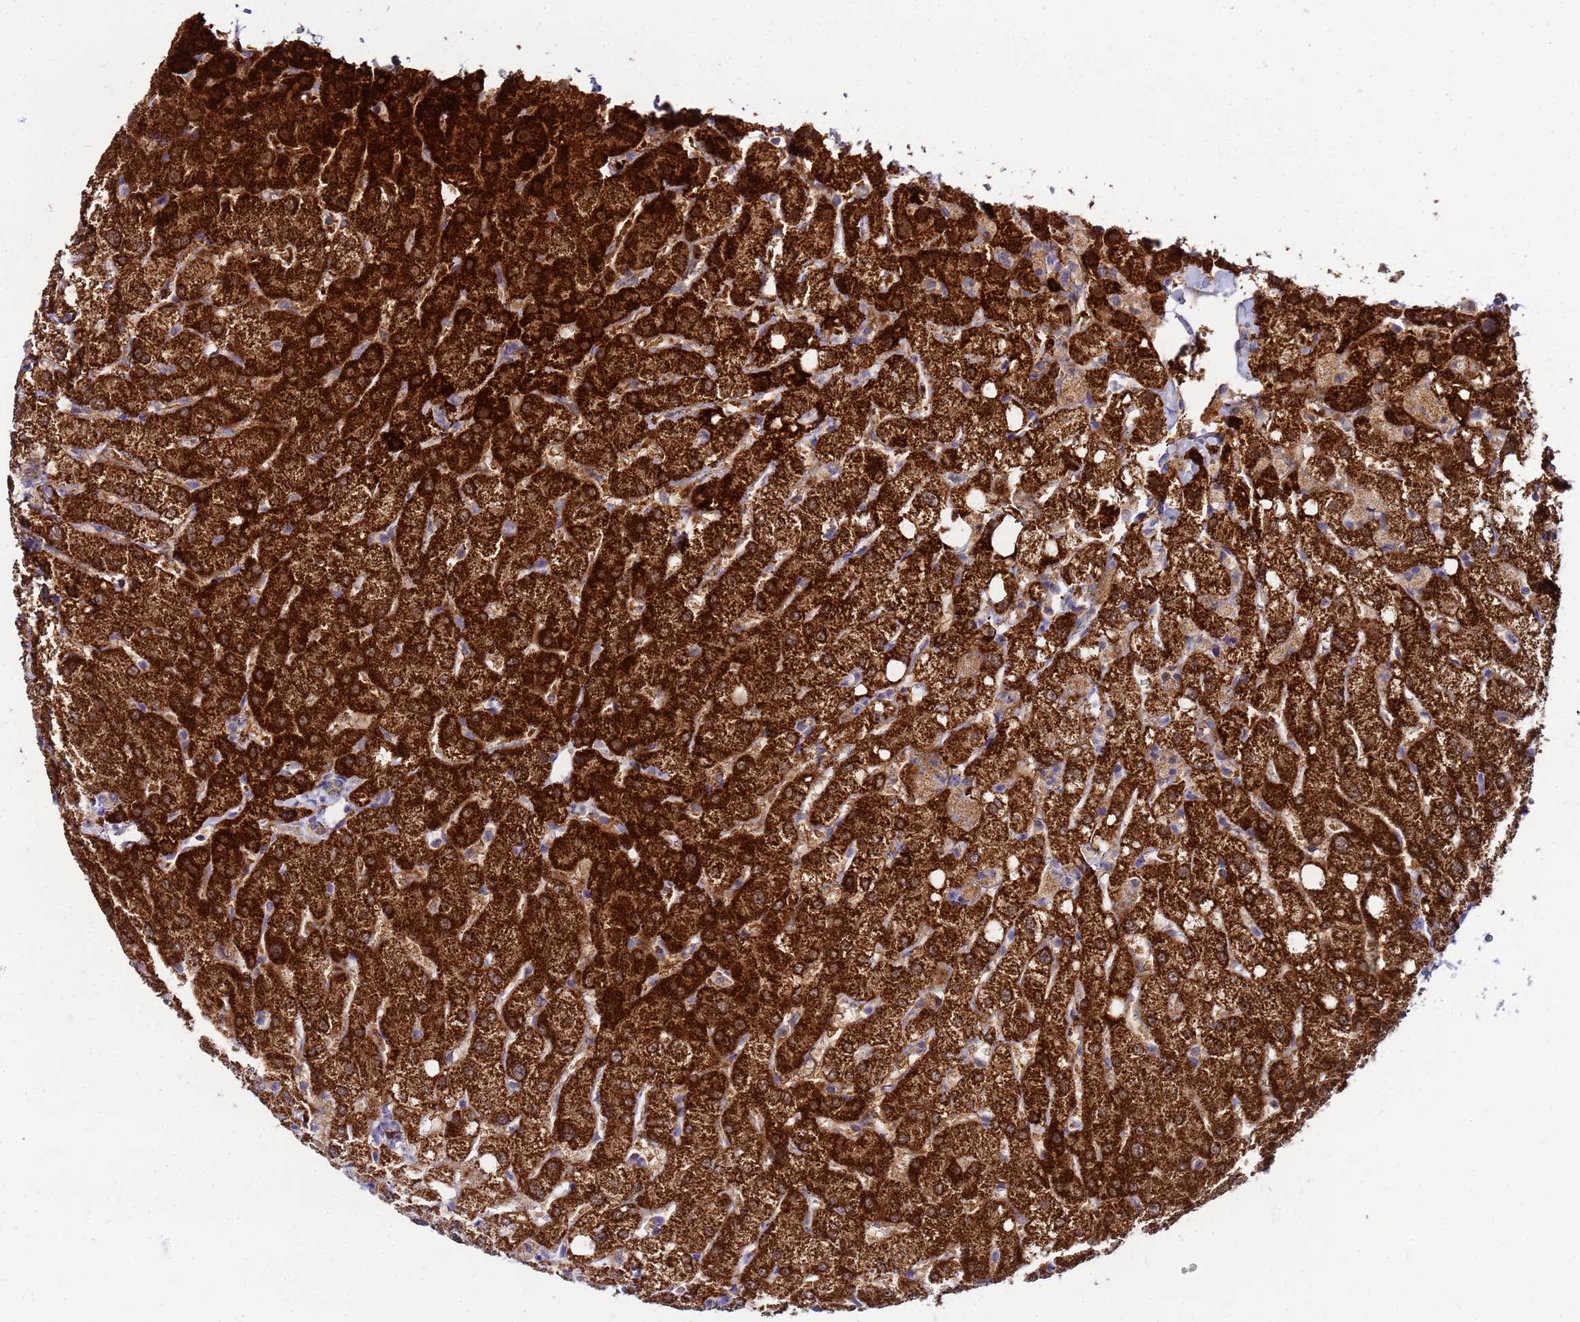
{"staining": {"intensity": "weak", "quantity": "<25%", "location": "cytoplasmic/membranous"}, "tissue": "liver", "cell_type": "Cholangiocytes", "image_type": "normal", "snomed": [{"axis": "morphology", "description": "Normal tissue, NOS"}, {"axis": "topography", "description": "Liver"}], "caption": "A high-resolution image shows IHC staining of unremarkable liver, which exhibits no significant expression in cholangiocytes. (DAB immunohistochemistry (IHC) with hematoxylin counter stain).", "gene": "FAHD2A", "patient": {"sex": "female", "age": 54}}